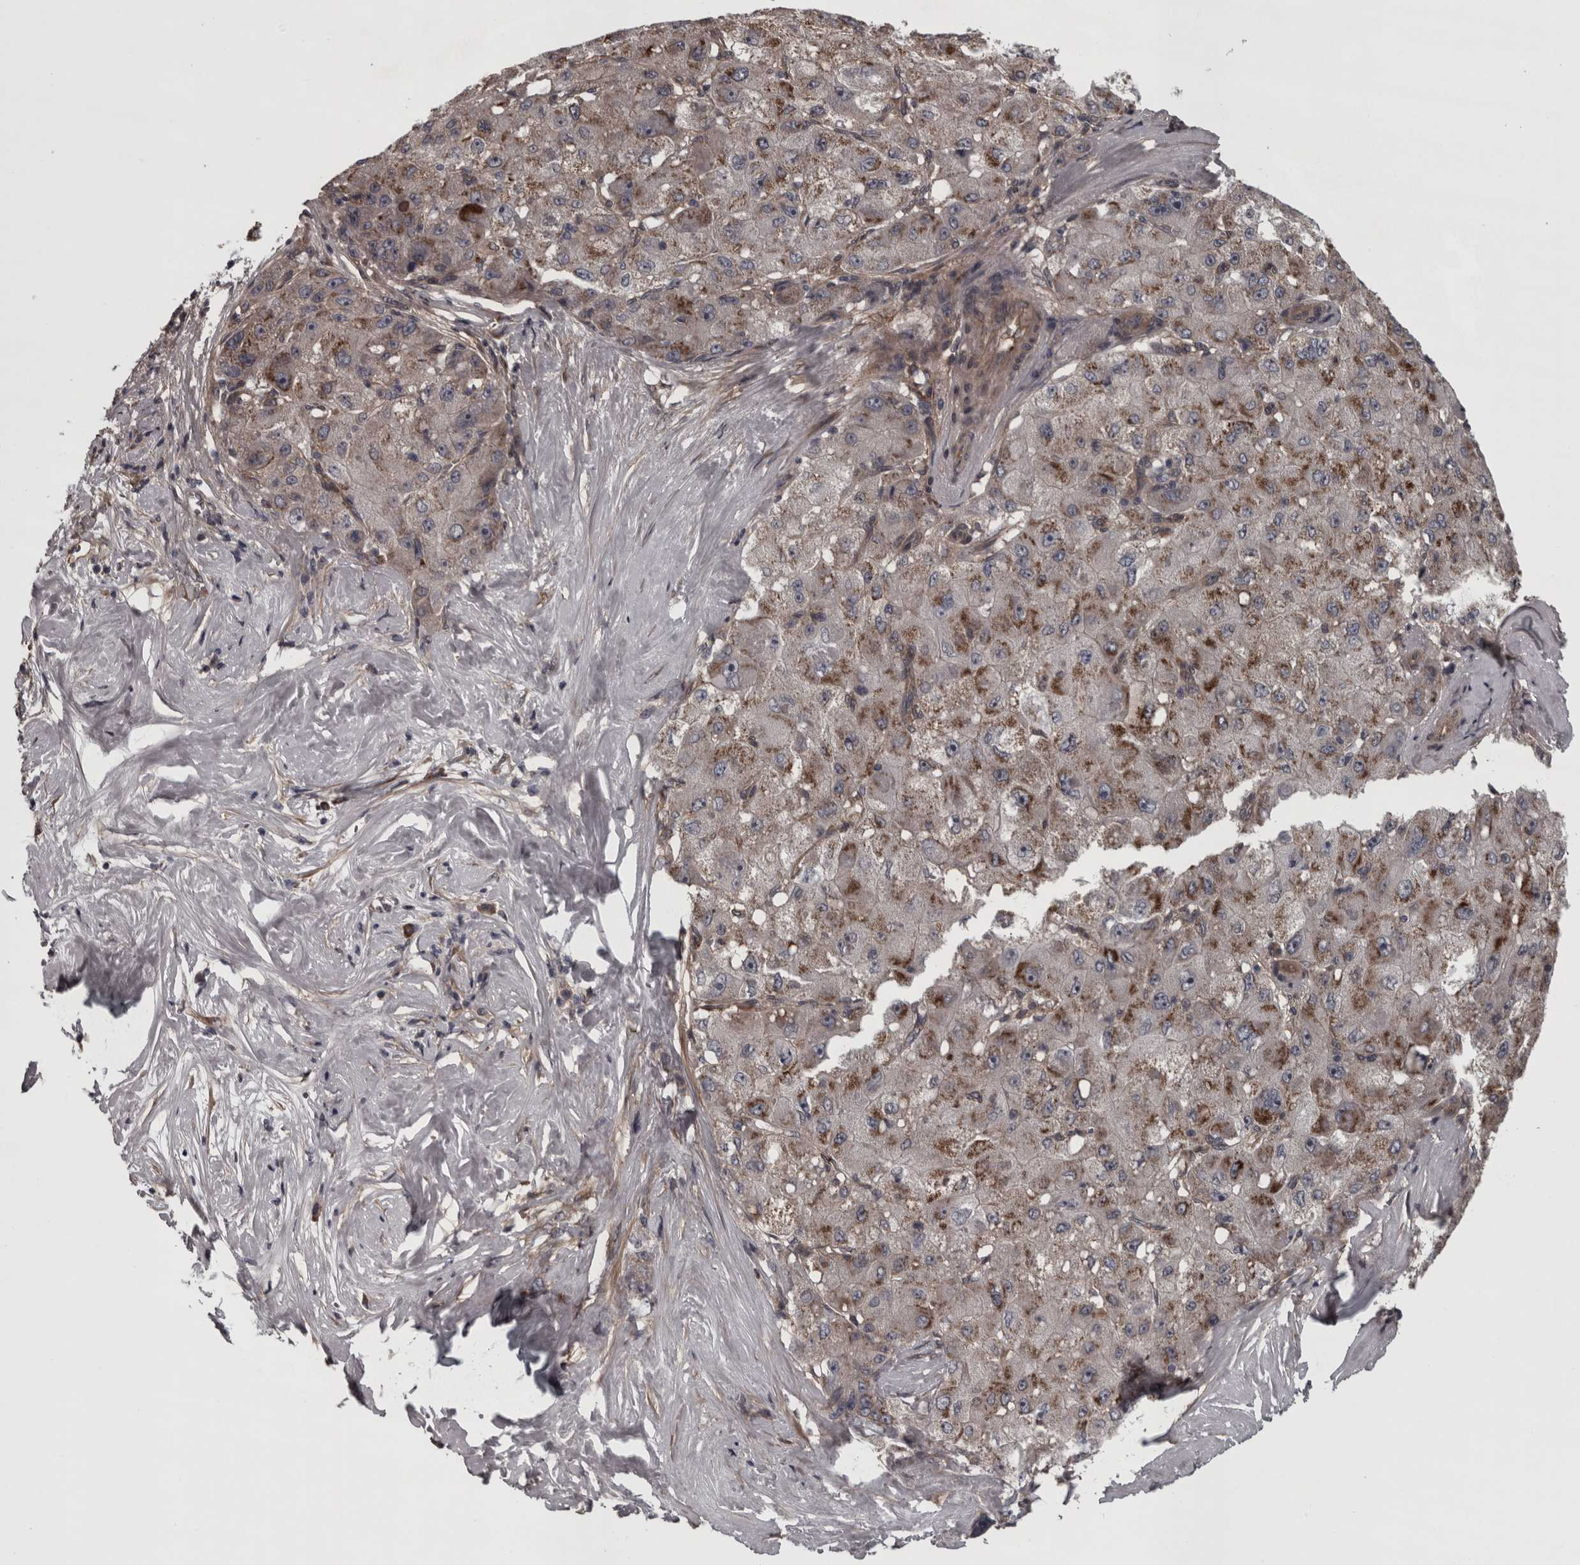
{"staining": {"intensity": "moderate", "quantity": ">75%", "location": "cytoplasmic/membranous"}, "tissue": "liver cancer", "cell_type": "Tumor cells", "image_type": "cancer", "snomed": [{"axis": "morphology", "description": "Carcinoma, Hepatocellular, NOS"}, {"axis": "topography", "description": "Liver"}], "caption": "Immunohistochemistry (IHC) image of neoplastic tissue: liver cancer stained using IHC displays medium levels of moderate protein expression localized specifically in the cytoplasmic/membranous of tumor cells, appearing as a cytoplasmic/membranous brown color.", "gene": "RSU1", "patient": {"sex": "male", "age": 80}}